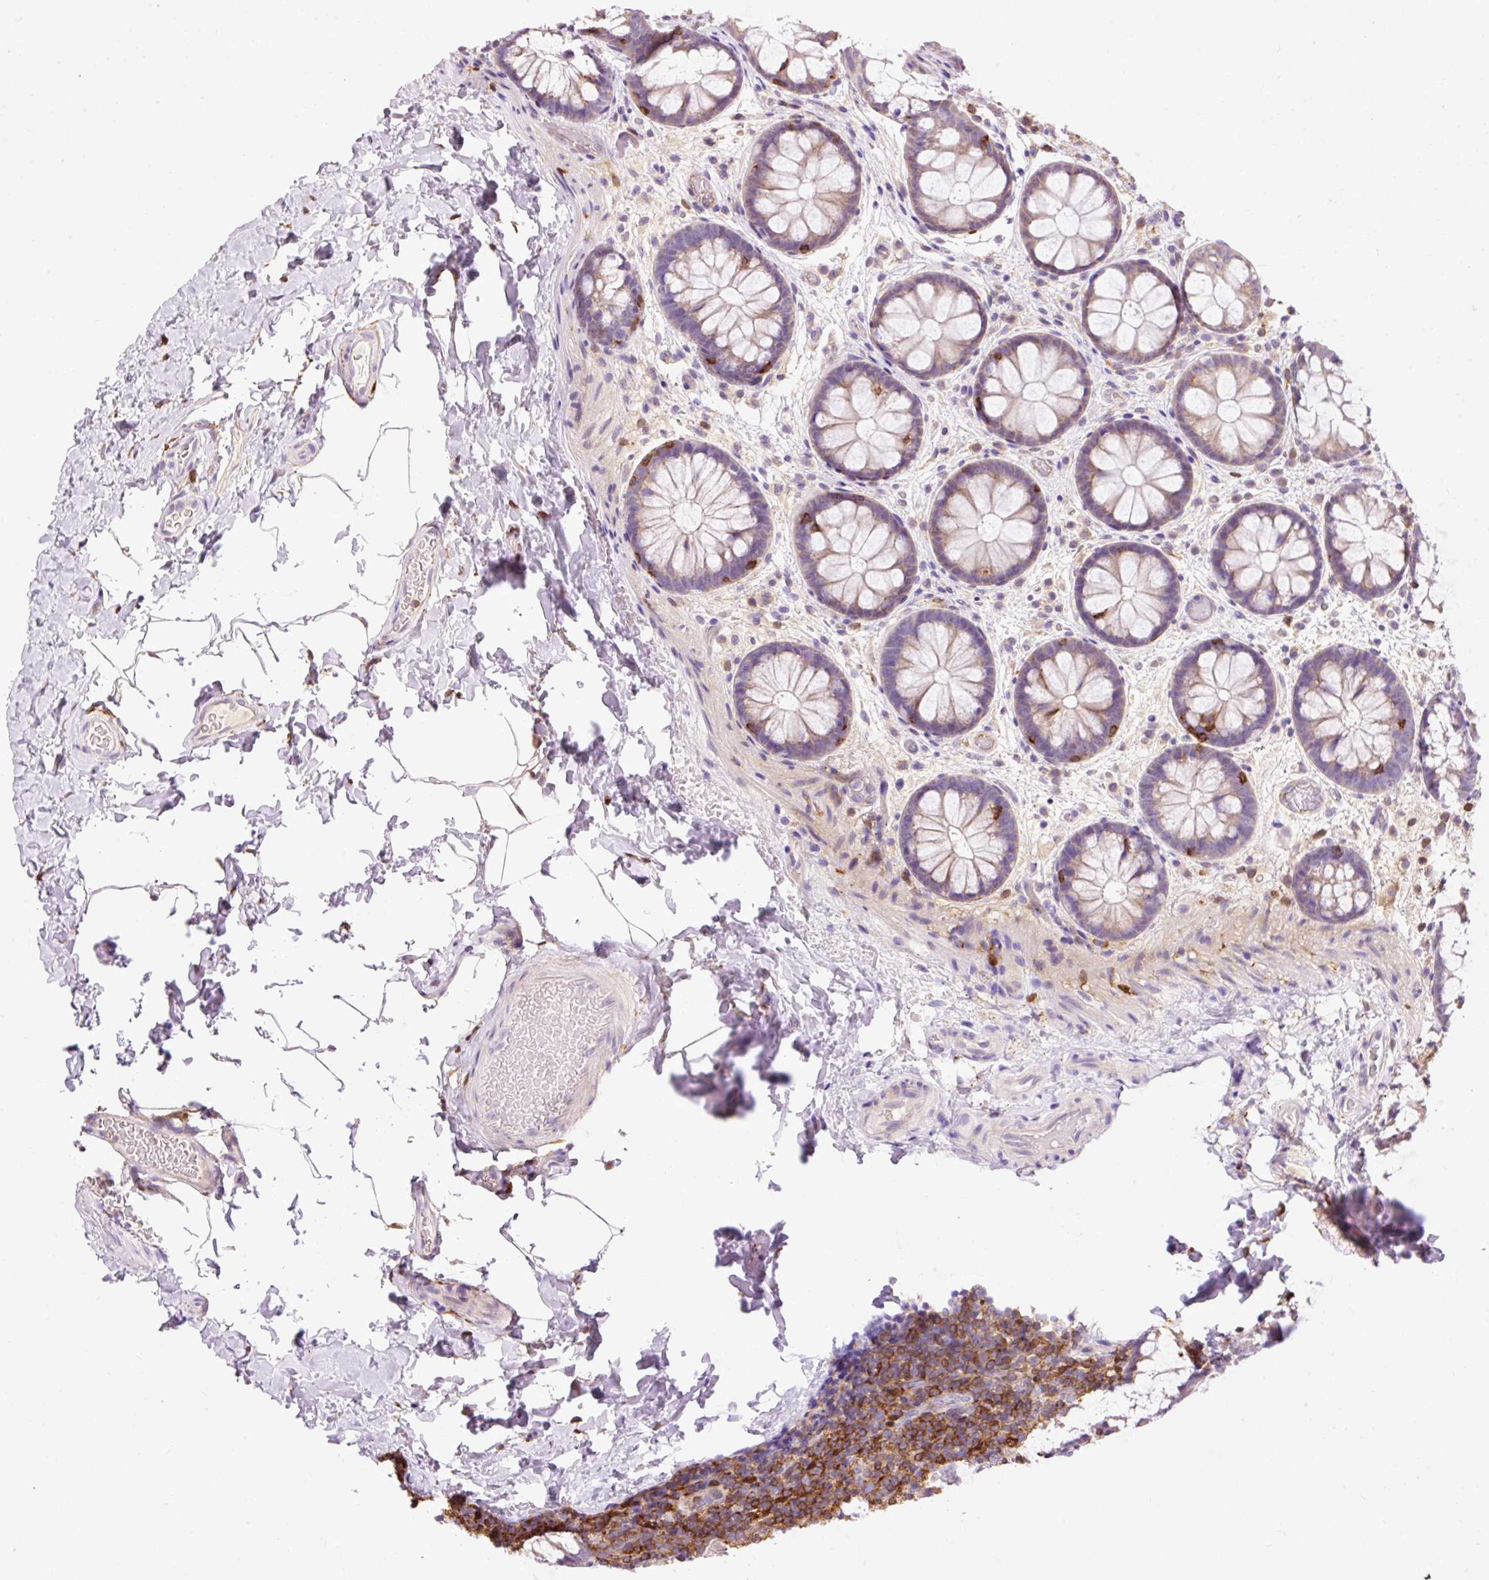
{"staining": {"intensity": "negative", "quantity": "none", "location": "none"}, "tissue": "colon", "cell_type": "Endothelial cells", "image_type": "normal", "snomed": [{"axis": "morphology", "description": "Normal tissue, NOS"}, {"axis": "topography", "description": "Colon"}], "caption": "Immunohistochemical staining of normal colon exhibits no significant positivity in endothelial cells. (IHC, brightfield microscopy, high magnification).", "gene": "CD83", "patient": {"sex": "male", "age": 46}}